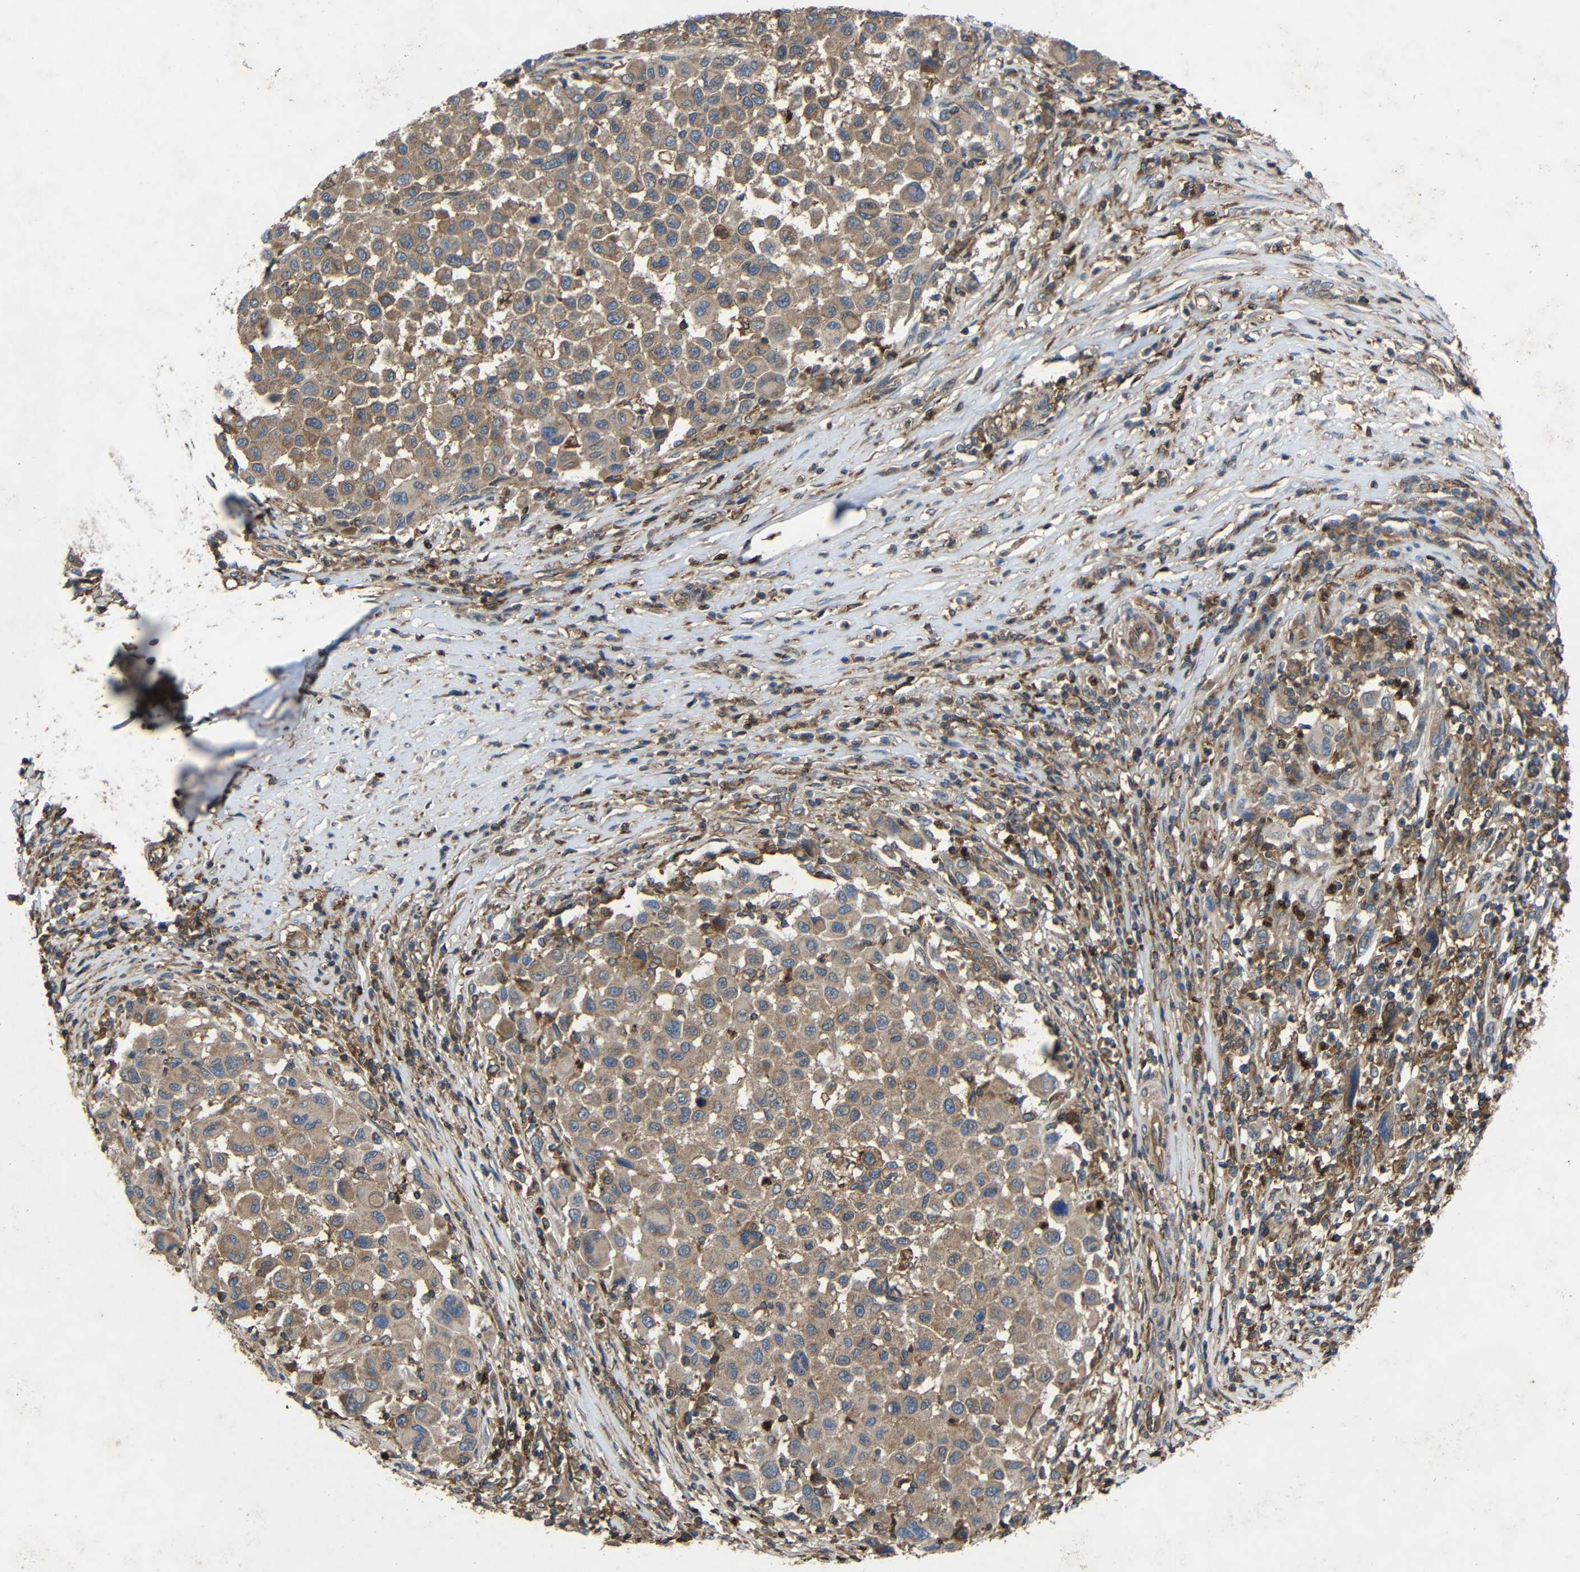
{"staining": {"intensity": "moderate", "quantity": ">75%", "location": "cytoplasmic/membranous"}, "tissue": "melanoma", "cell_type": "Tumor cells", "image_type": "cancer", "snomed": [{"axis": "morphology", "description": "Malignant melanoma, Metastatic site"}, {"axis": "topography", "description": "Lymph node"}], "caption": "An image of human melanoma stained for a protein exhibits moderate cytoplasmic/membranous brown staining in tumor cells. (DAB IHC with brightfield microscopy, high magnification).", "gene": "TREM2", "patient": {"sex": "male", "age": 61}}